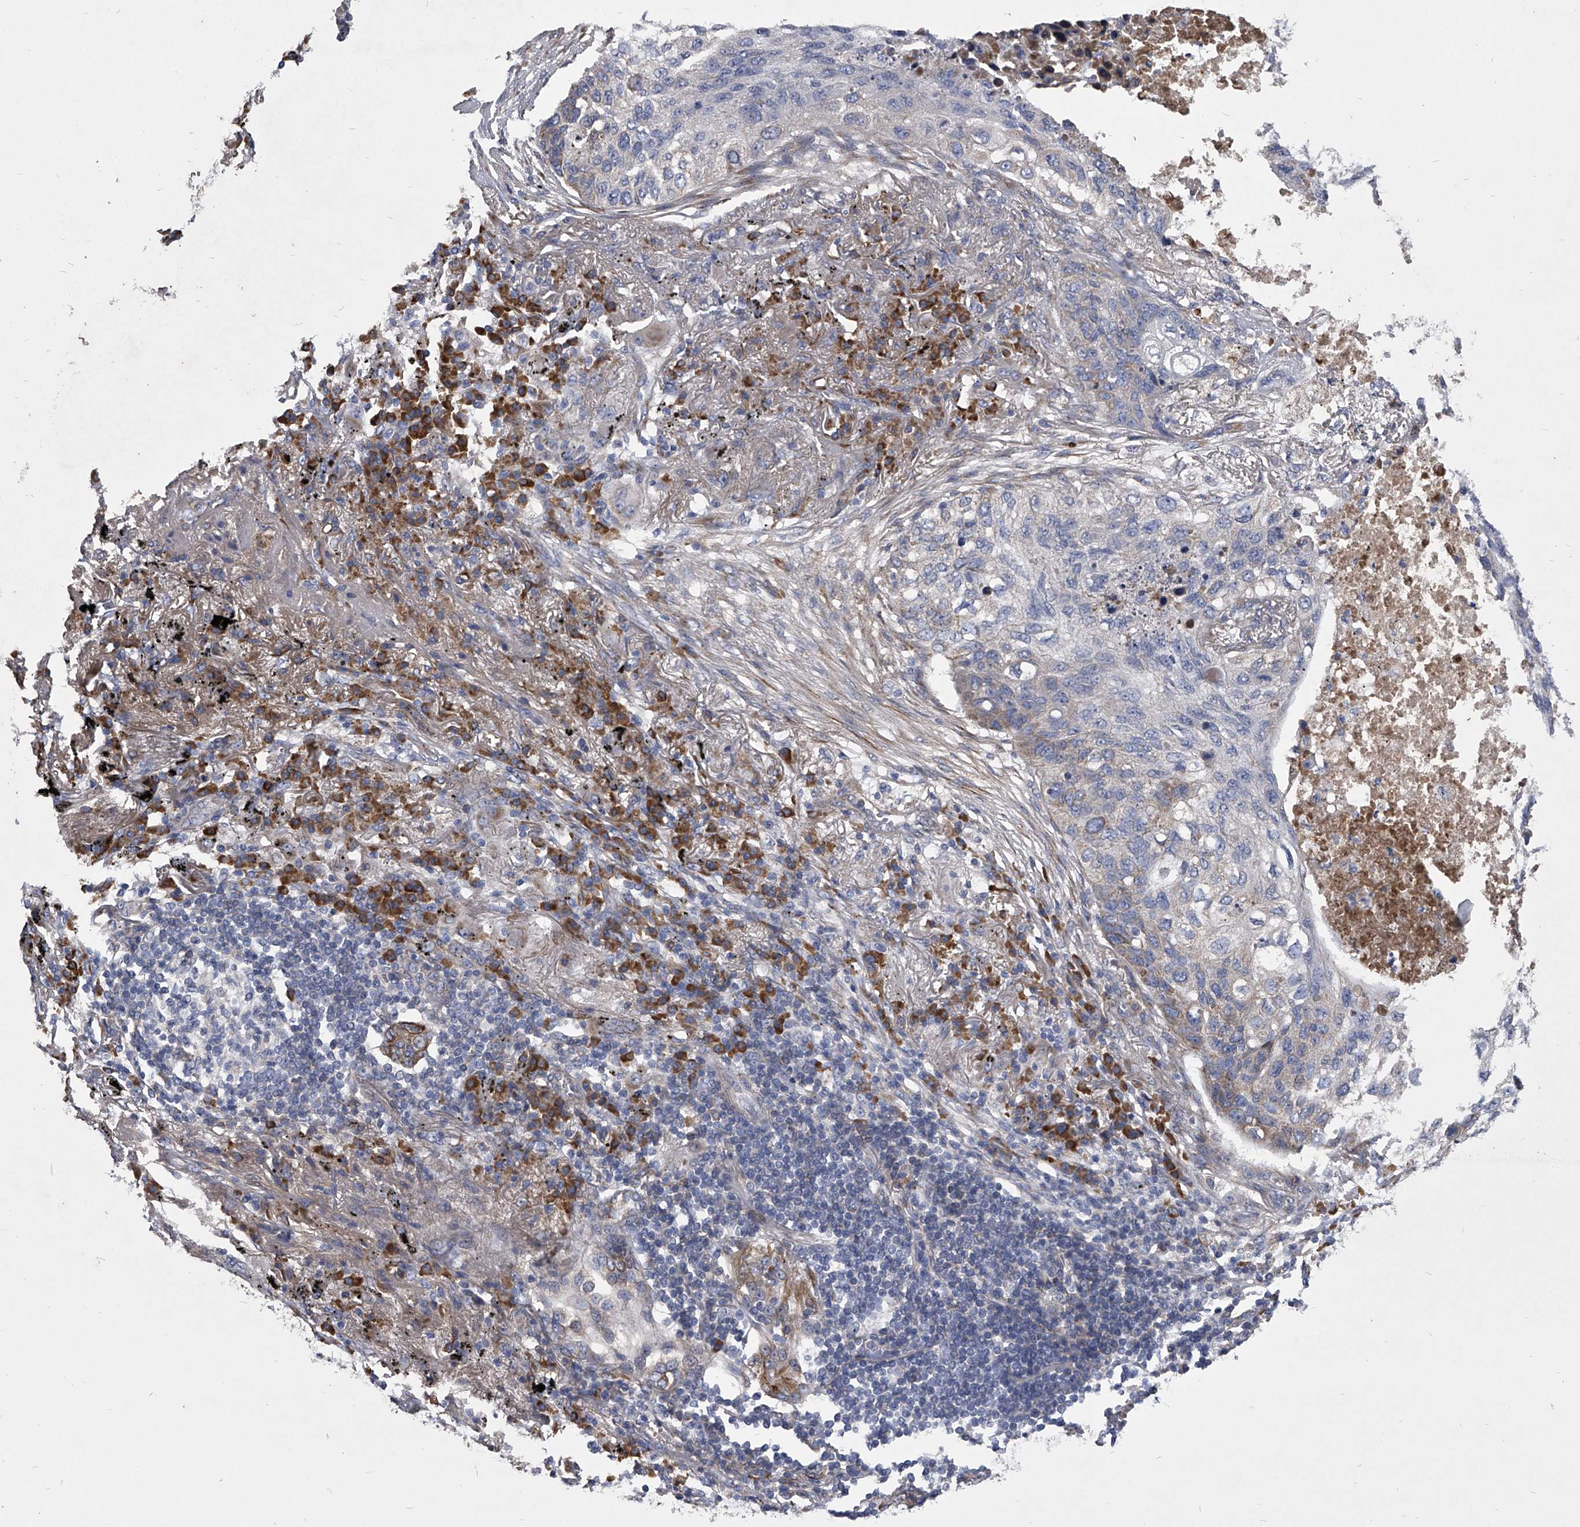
{"staining": {"intensity": "negative", "quantity": "none", "location": "none"}, "tissue": "lung cancer", "cell_type": "Tumor cells", "image_type": "cancer", "snomed": [{"axis": "morphology", "description": "Squamous cell carcinoma, NOS"}, {"axis": "topography", "description": "Lung"}], "caption": "This is an immunohistochemistry micrograph of lung squamous cell carcinoma. There is no positivity in tumor cells.", "gene": "CCR4", "patient": {"sex": "female", "age": 63}}